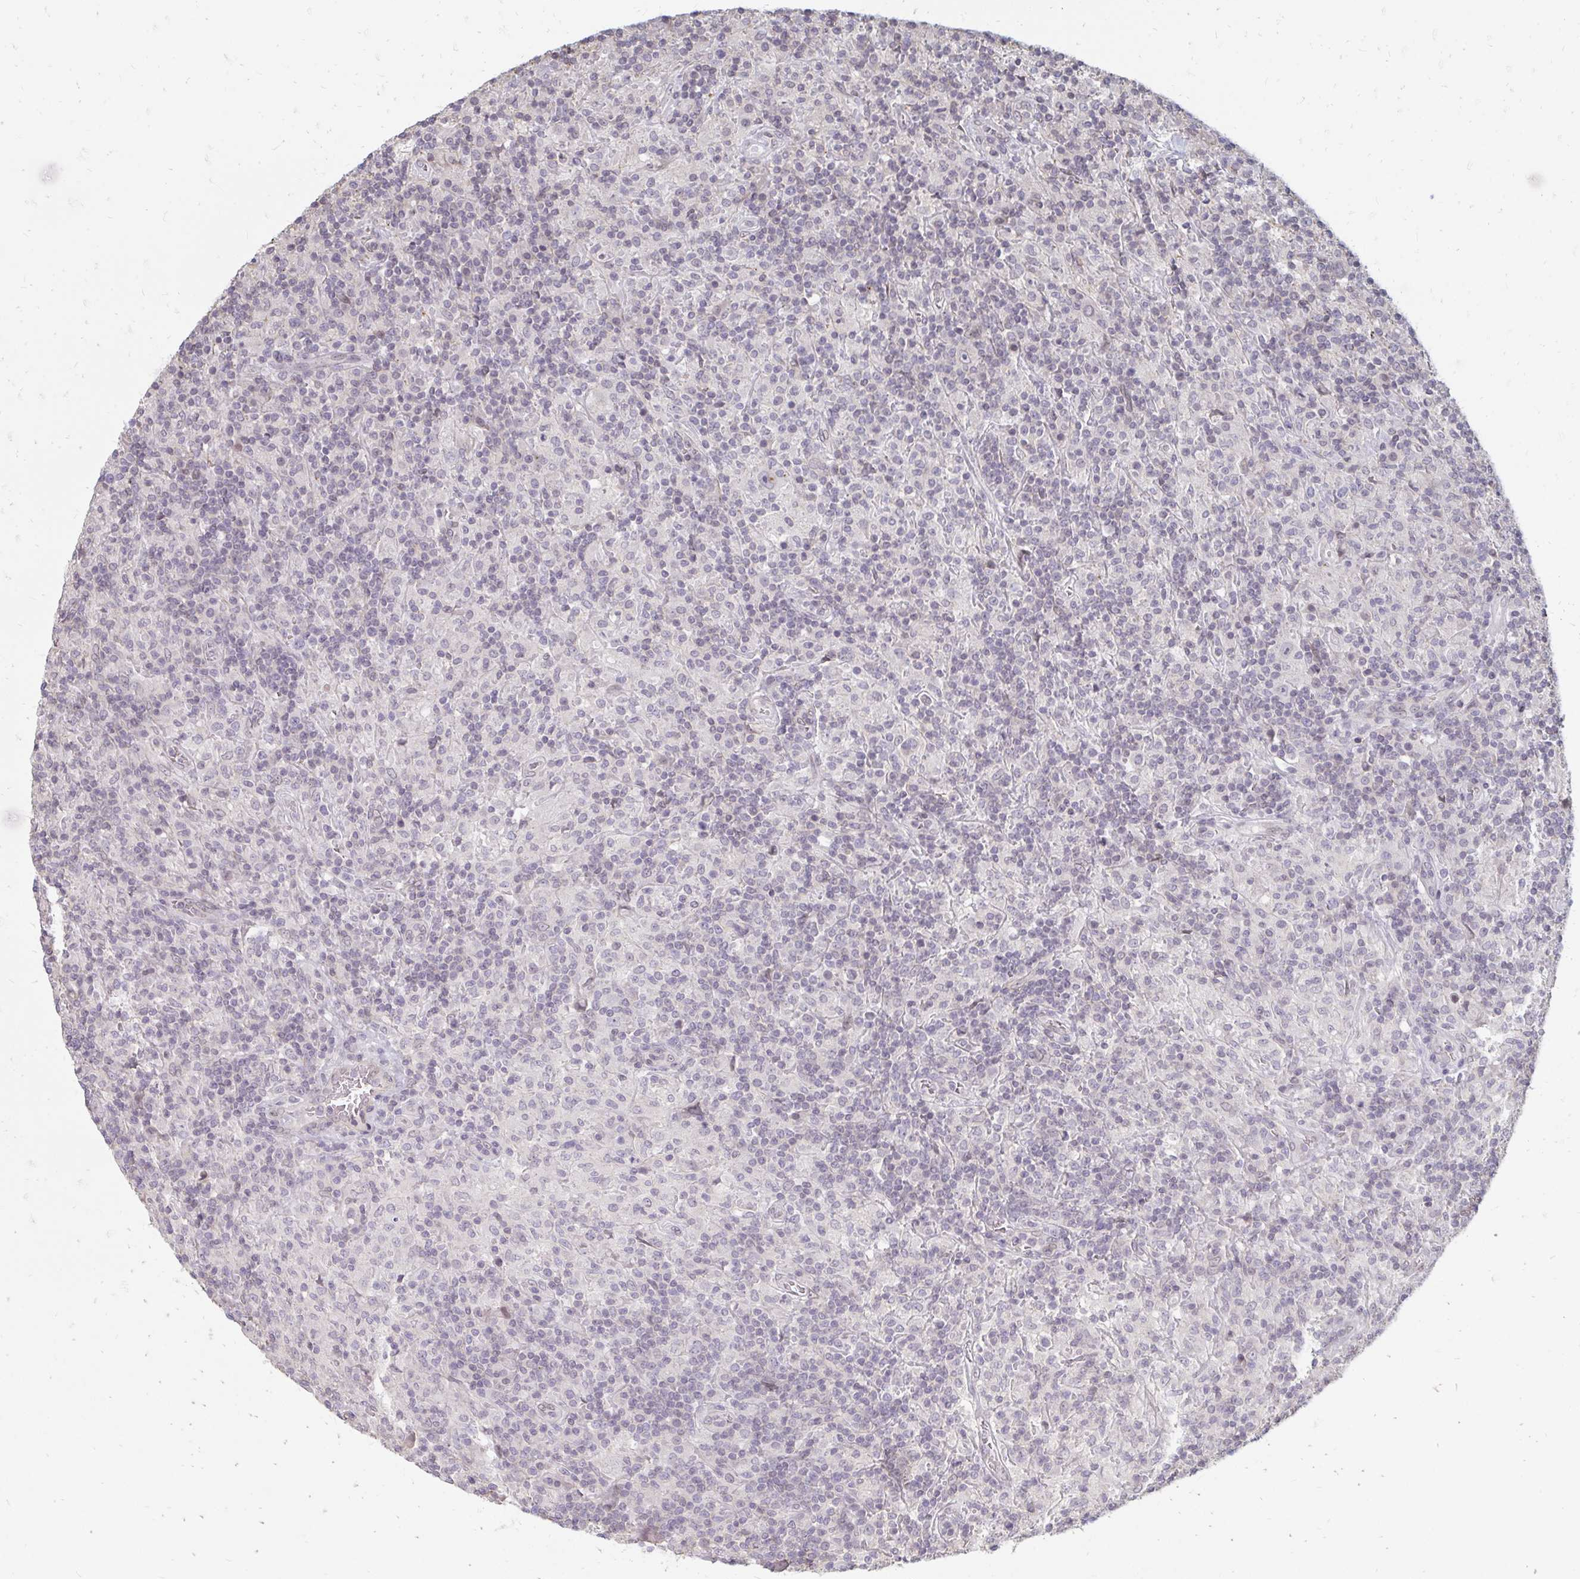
{"staining": {"intensity": "negative", "quantity": "none", "location": "none"}, "tissue": "lymphoma", "cell_type": "Tumor cells", "image_type": "cancer", "snomed": [{"axis": "morphology", "description": "Hodgkin's disease, NOS"}, {"axis": "topography", "description": "Lymph node"}], "caption": "High magnification brightfield microscopy of lymphoma stained with DAB (3,3'-diaminobenzidine) (brown) and counterstained with hematoxylin (blue): tumor cells show no significant expression. (DAB immunohistochemistry (IHC) visualized using brightfield microscopy, high magnification).", "gene": "GPC5", "patient": {"sex": "male", "age": 70}}